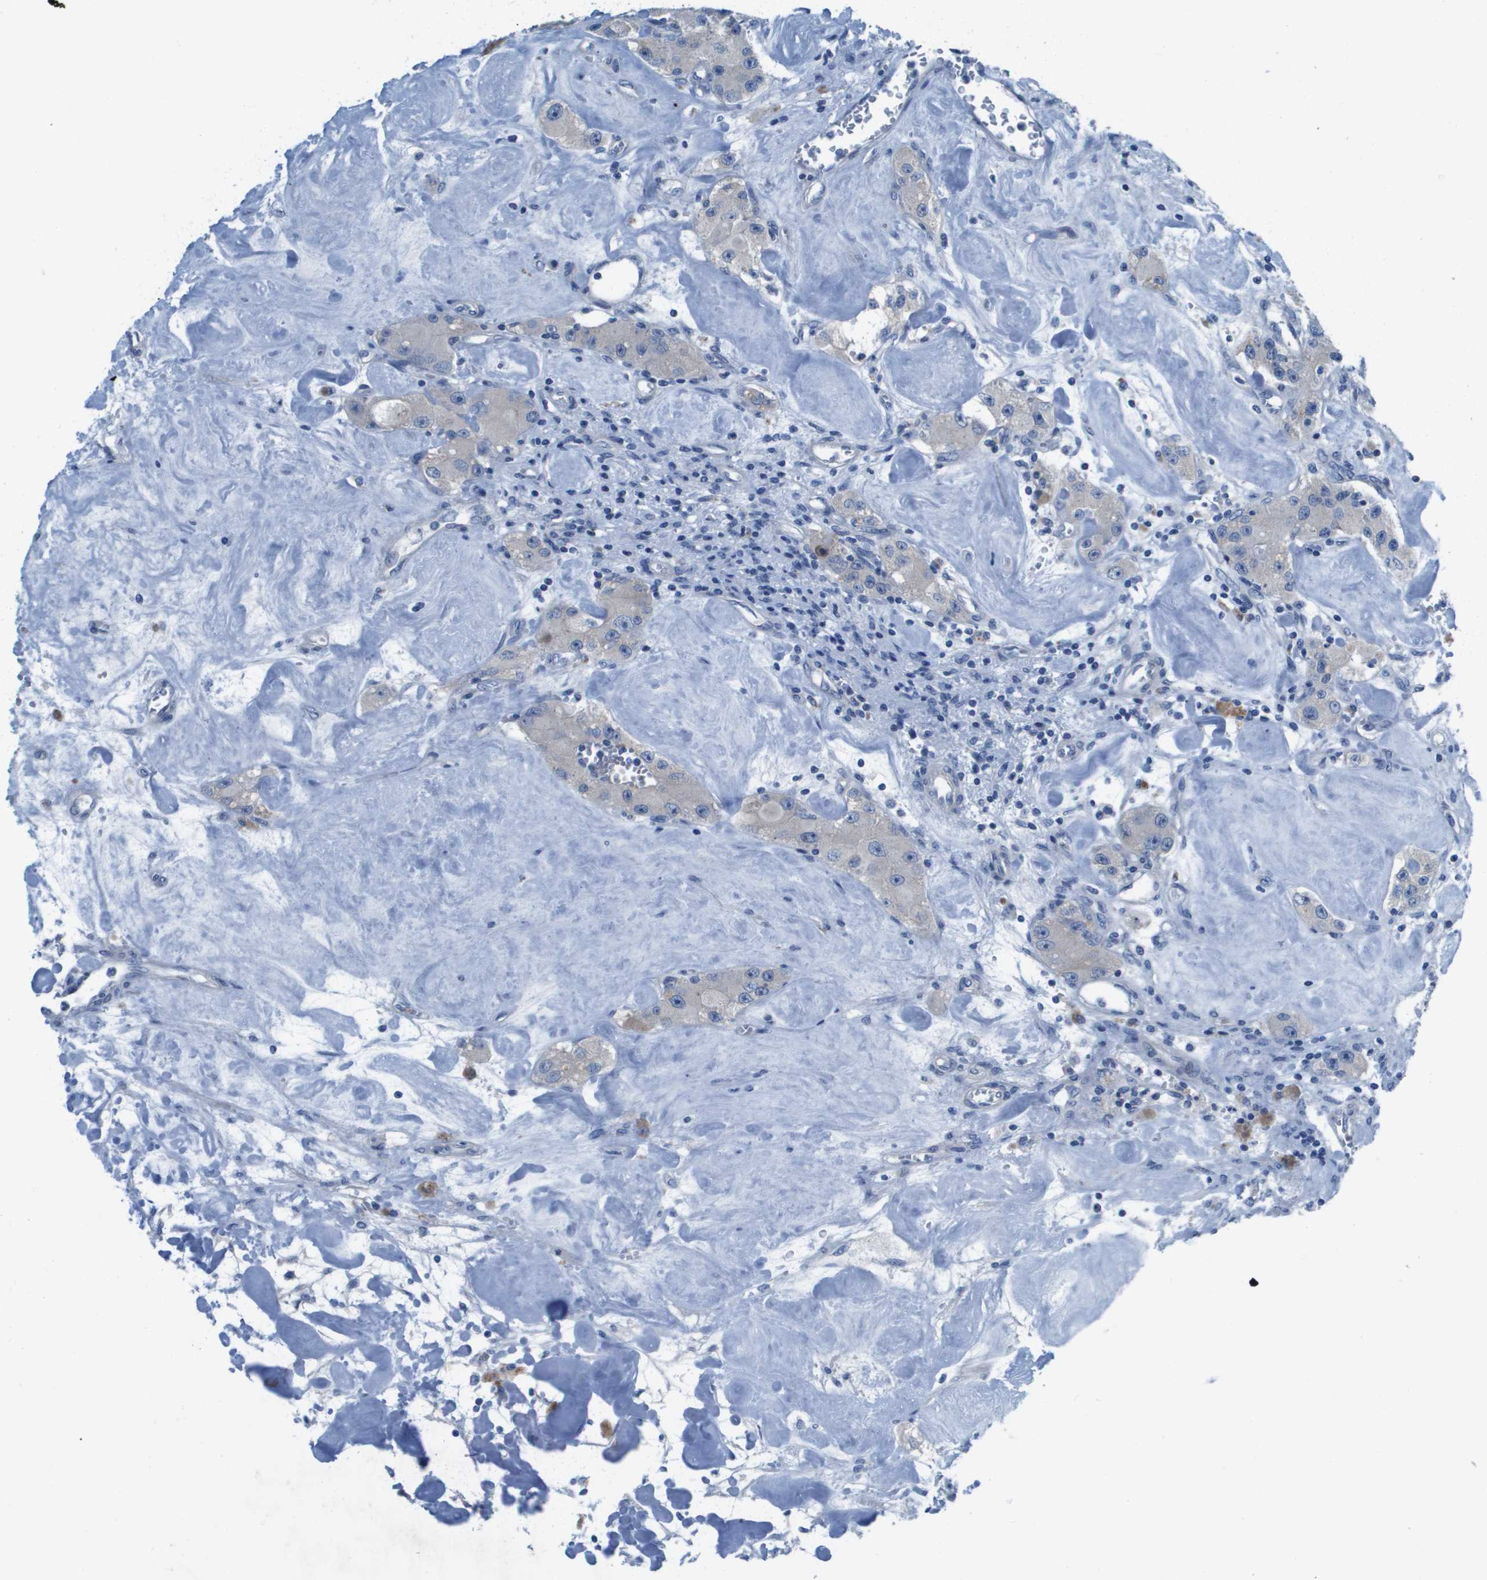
{"staining": {"intensity": "negative", "quantity": "none", "location": "none"}, "tissue": "carcinoid", "cell_type": "Tumor cells", "image_type": "cancer", "snomed": [{"axis": "morphology", "description": "Carcinoid, malignant, NOS"}, {"axis": "topography", "description": "Pancreas"}], "caption": "Tumor cells are negative for protein expression in human carcinoid.", "gene": "NCS1", "patient": {"sex": "male", "age": 41}}